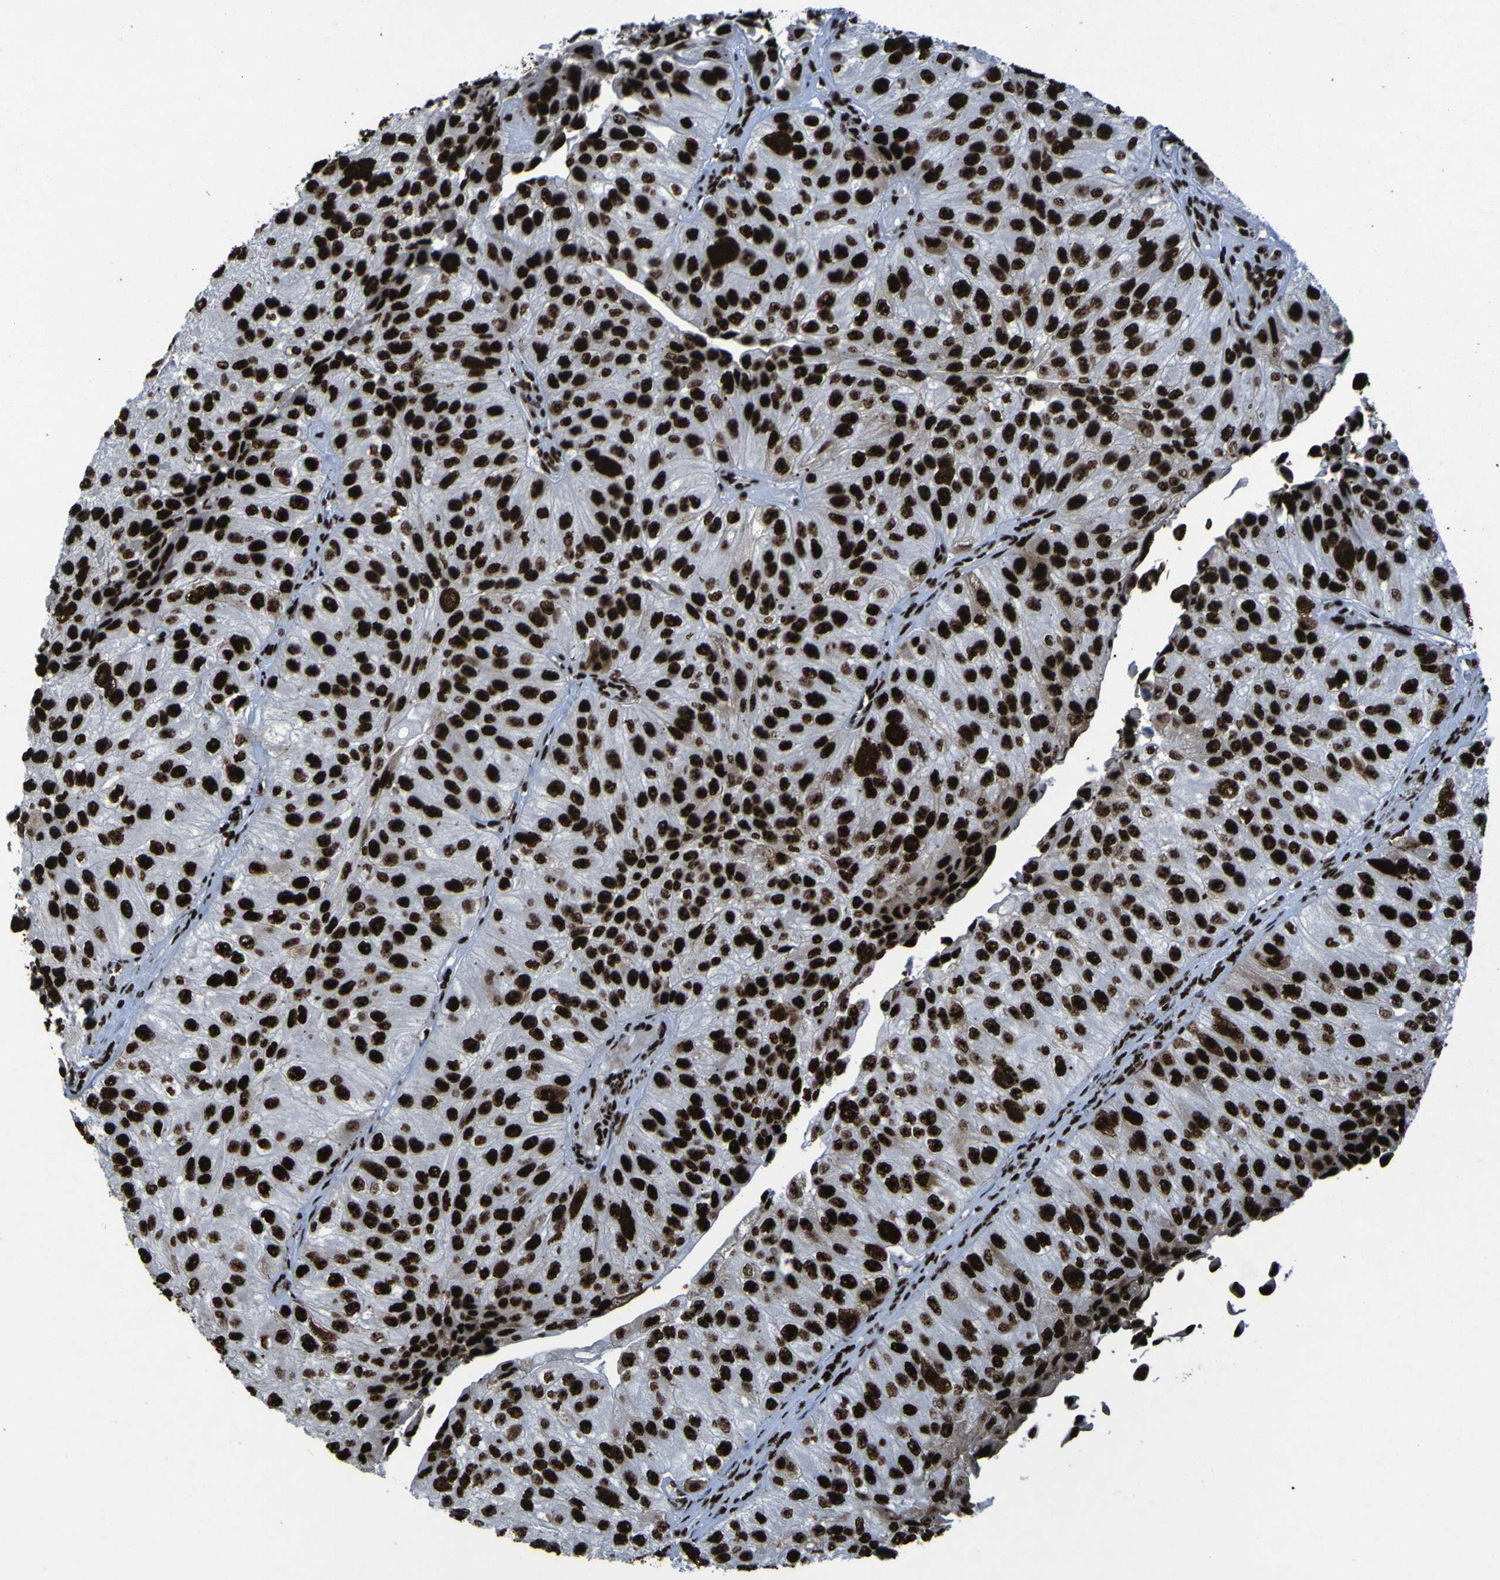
{"staining": {"intensity": "strong", "quantity": ">75%", "location": "nuclear"}, "tissue": "urothelial cancer", "cell_type": "Tumor cells", "image_type": "cancer", "snomed": [{"axis": "morphology", "description": "Urothelial carcinoma, High grade"}, {"axis": "topography", "description": "Kidney"}, {"axis": "topography", "description": "Urinary bladder"}], "caption": "Urothelial cancer stained with a brown dye demonstrates strong nuclear positive staining in about >75% of tumor cells.", "gene": "NPM1", "patient": {"sex": "male", "age": 77}}